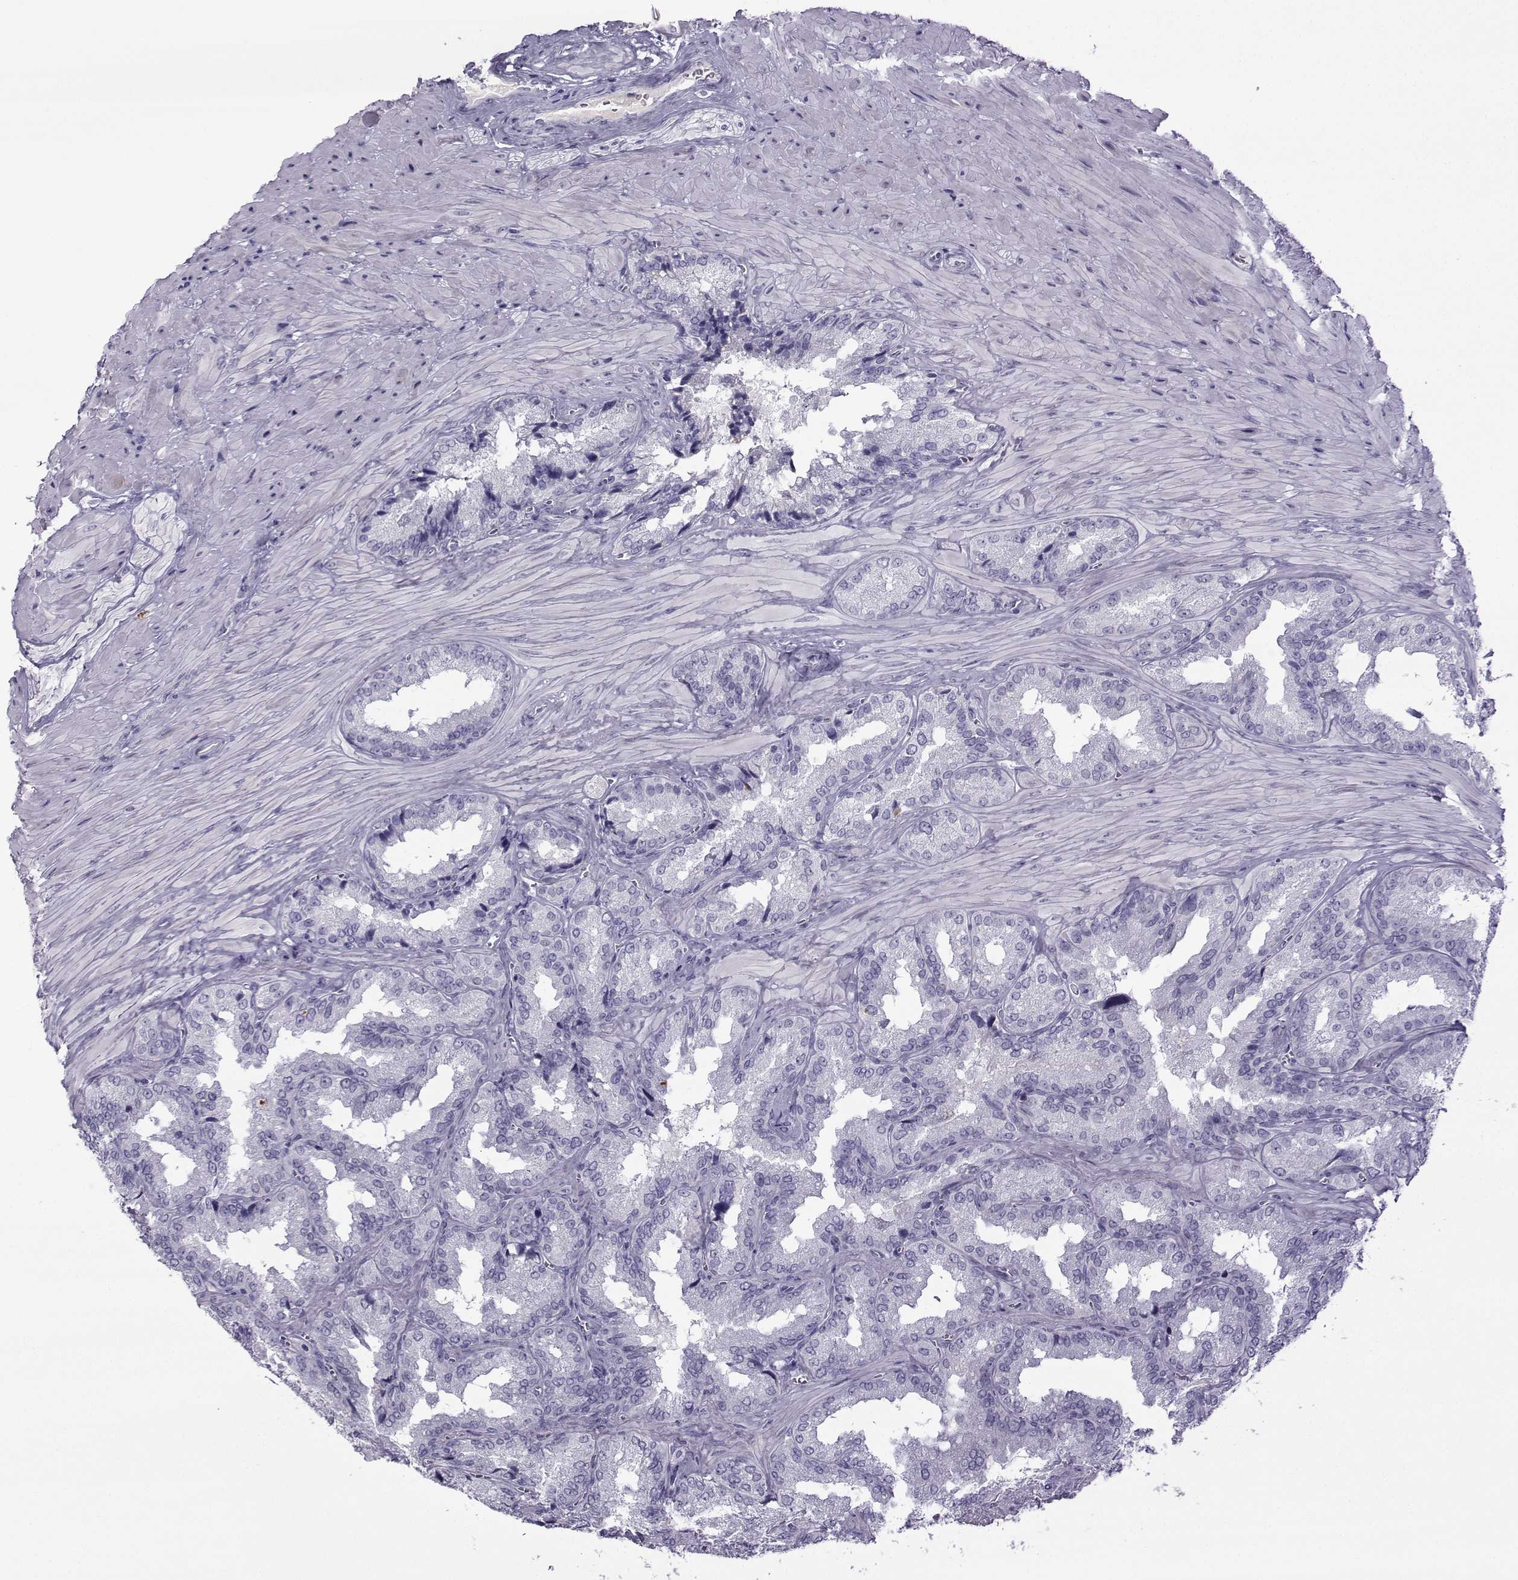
{"staining": {"intensity": "negative", "quantity": "none", "location": "none"}, "tissue": "seminal vesicle", "cell_type": "Glandular cells", "image_type": "normal", "snomed": [{"axis": "morphology", "description": "Normal tissue, NOS"}, {"axis": "topography", "description": "Seminal veicle"}], "caption": "Glandular cells are negative for brown protein staining in normal seminal vesicle. (DAB immunohistochemistry (IHC) with hematoxylin counter stain).", "gene": "ARMC2", "patient": {"sex": "male", "age": 37}}